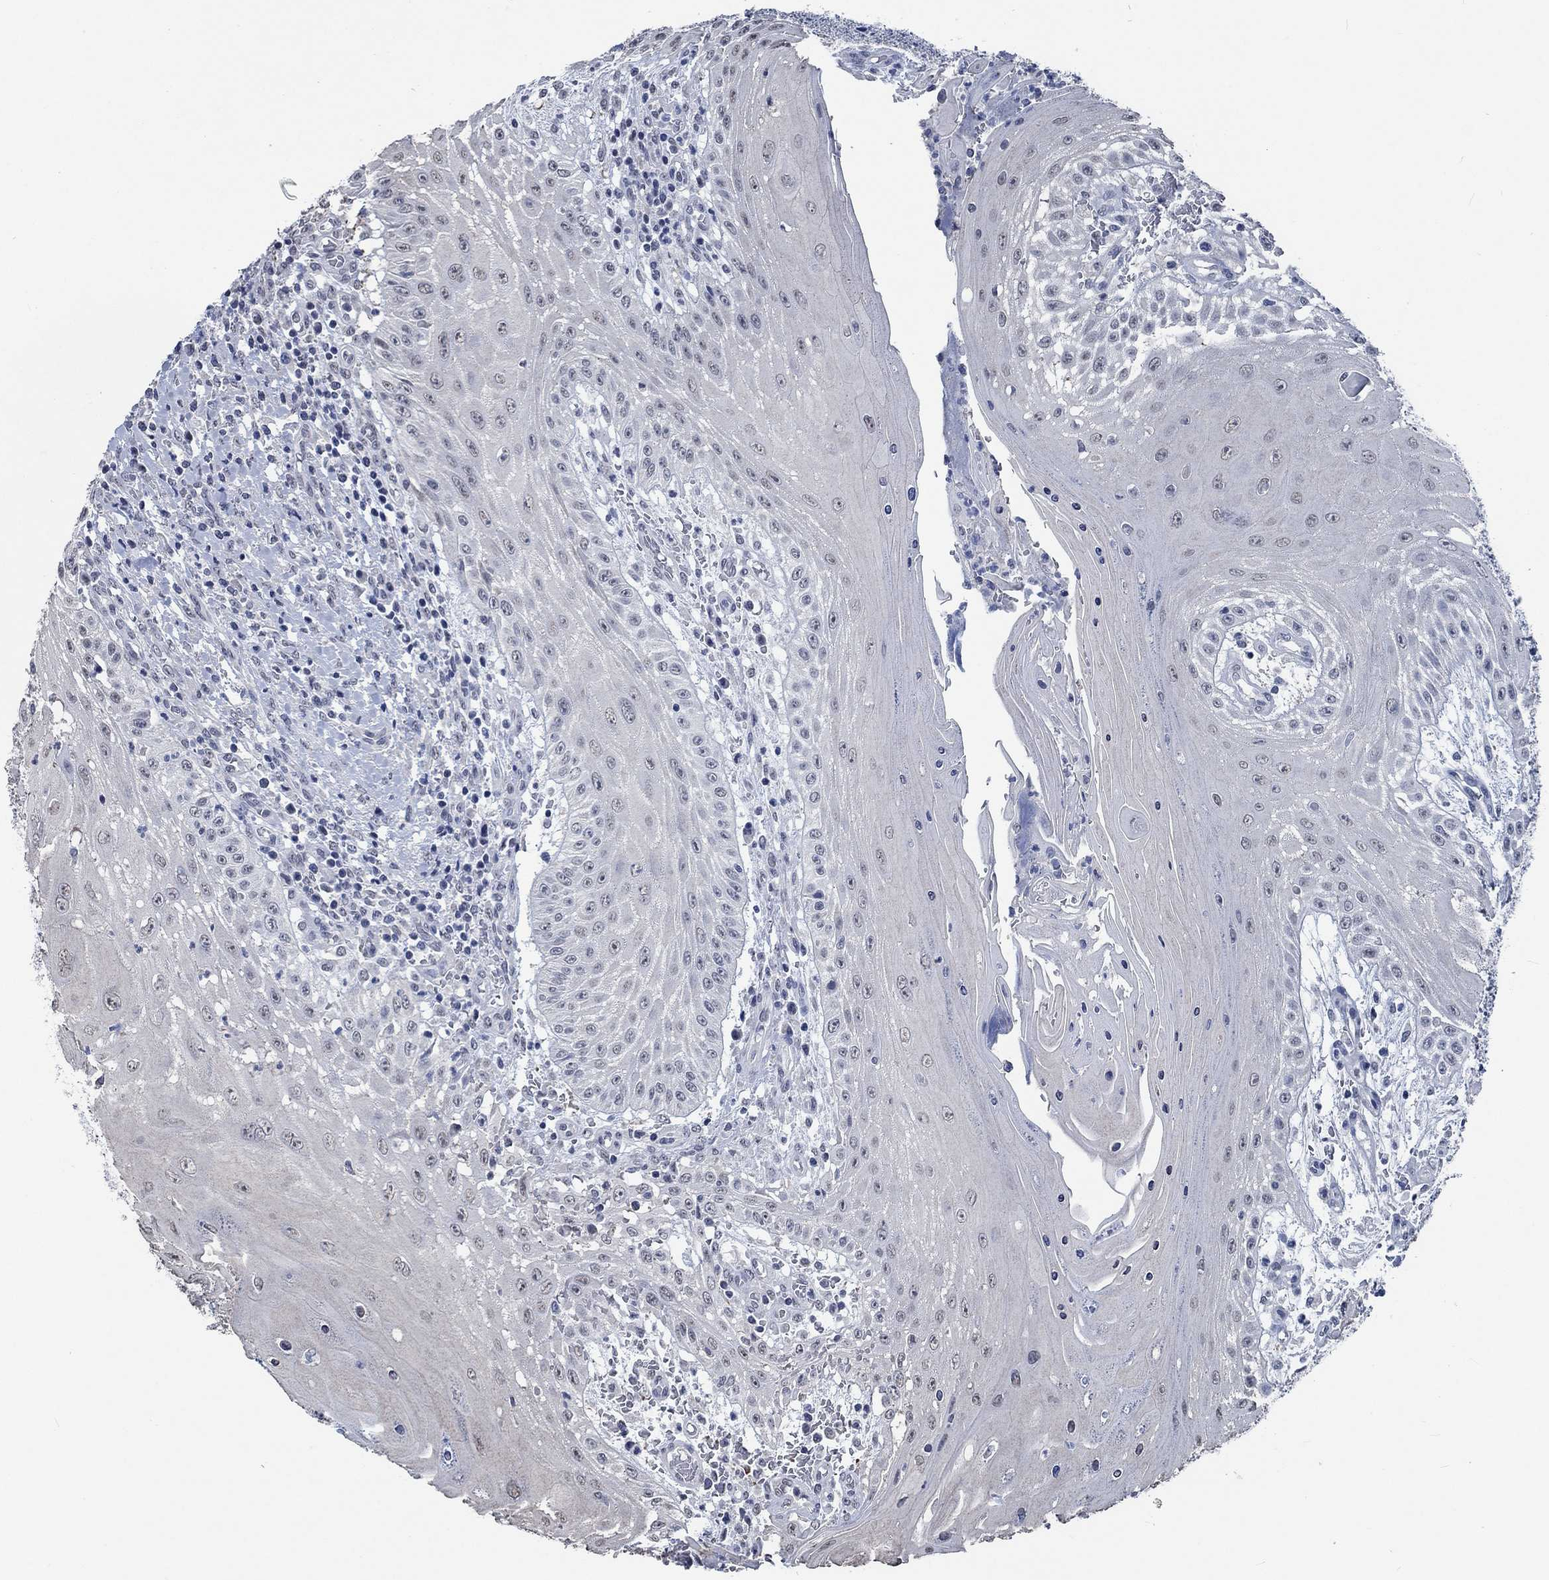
{"staining": {"intensity": "negative", "quantity": "none", "location": "none"}, "tissue": "head and neck cancer", "cell_type": "Tumor cells", "image_type": "cancer", "snomed": [{"axis": "morphology", "description": "Squamous cell carcinoma, NOS"}, {"axis": "topography", "description": "Oral tissue"}, {"axis": "topography", "description": "Head-Neck"}], "caption": "DAB (3,3'-diaminobenzidine) immunohistochemical staining of human head and neck cancer demonstrates no significant expression in tumor cells.", "gene": "OBSCN", "patient": {"sex": "male", "age": 58}}